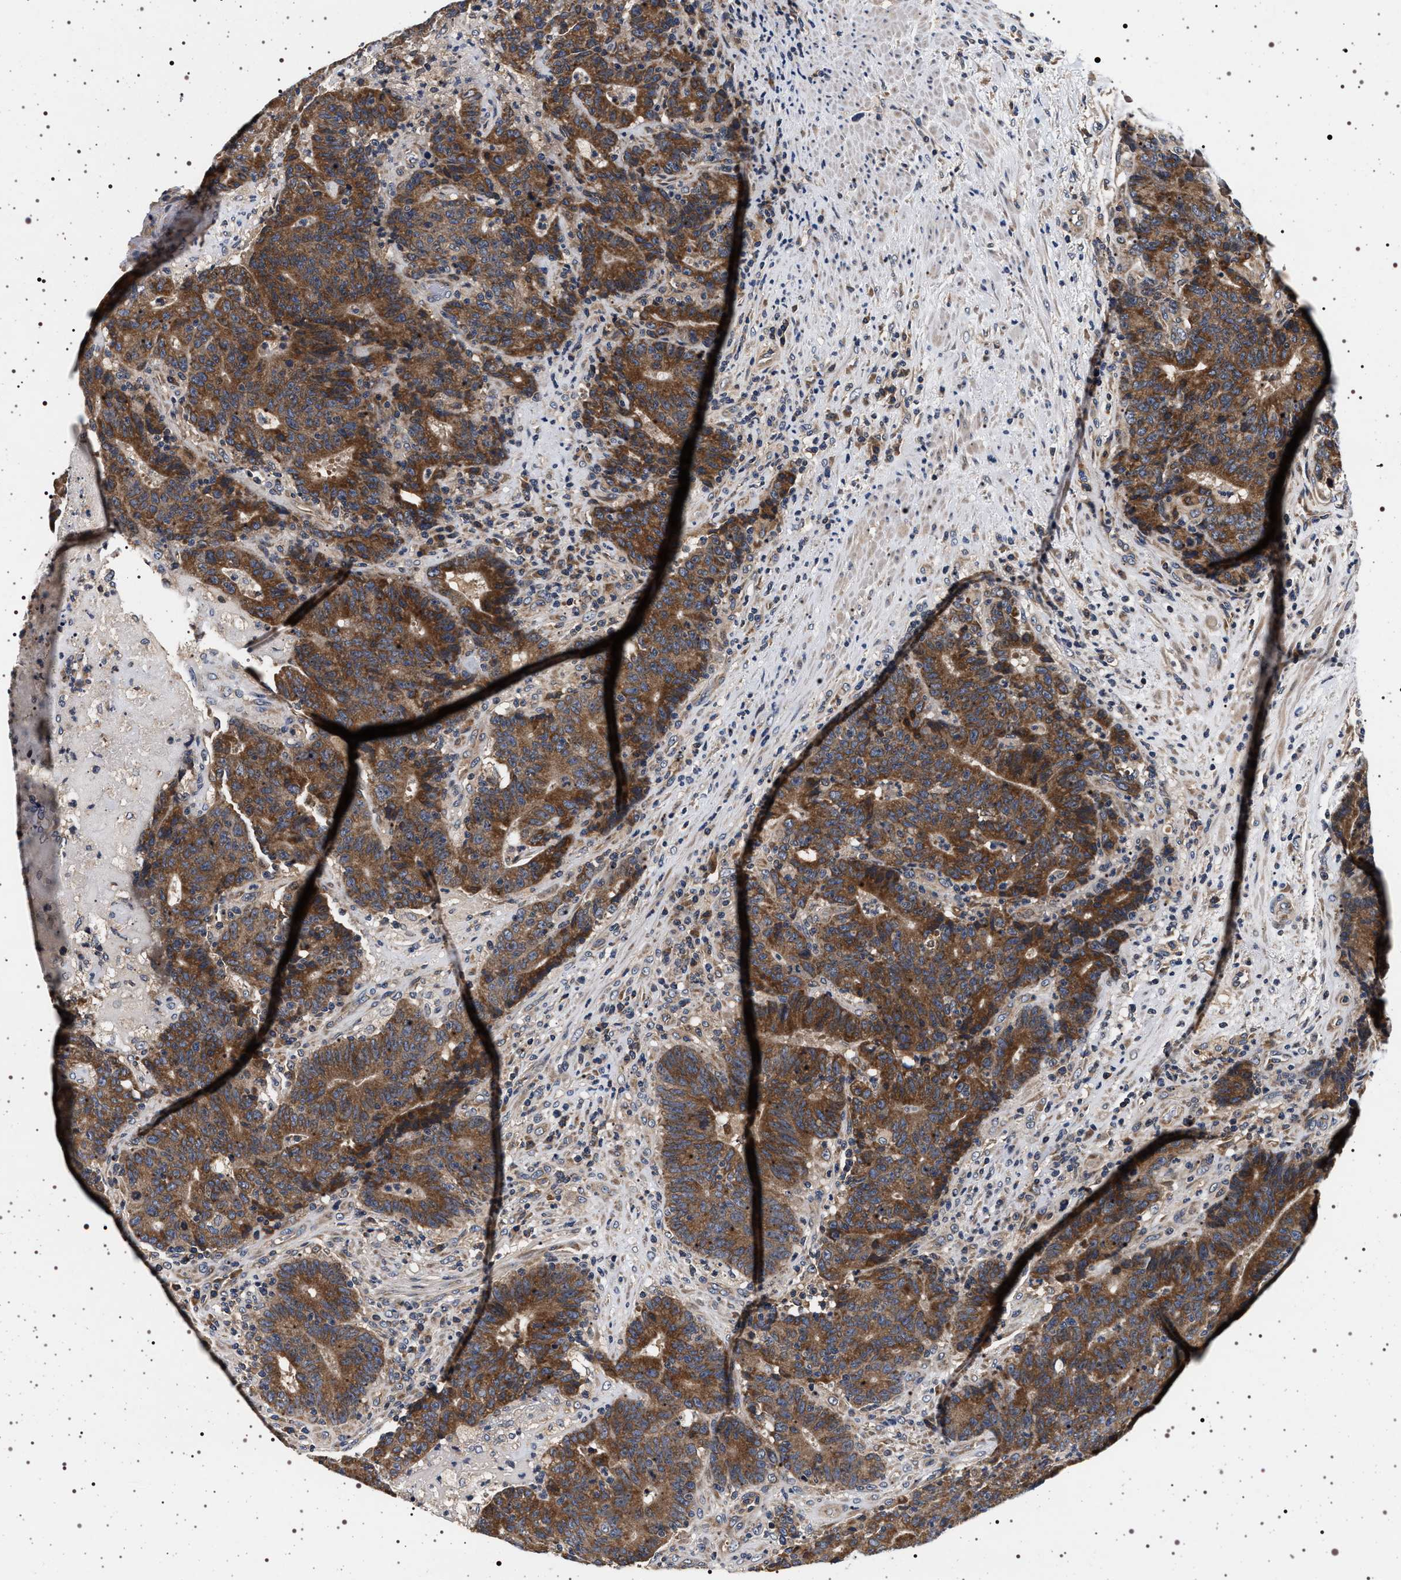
{"staining": {"intensity": "moderate", "quantity": ">75%", "location": "cytoplasmic/membranous"}, "tissue": "colorectal cancer", "cell_type": "Tumor cells", "image_type": "cancer", "snomed": [{"axis": "morphology", "description": "Normal tissue, NOS"}, {"axis": "morphology", "description": "Adenocarcinoma, NOS"}, {"axis": "topography", "description": "Colon"}], "caption": "Immunohistochemical staining of human adenocarcinoma (colorectal) shows moderate cytoplasmic/membranous protein staining in approximately >75% of tumor cells.", "gene": "DCBLD2", "patient": {"sex": "female", "age": 75}}